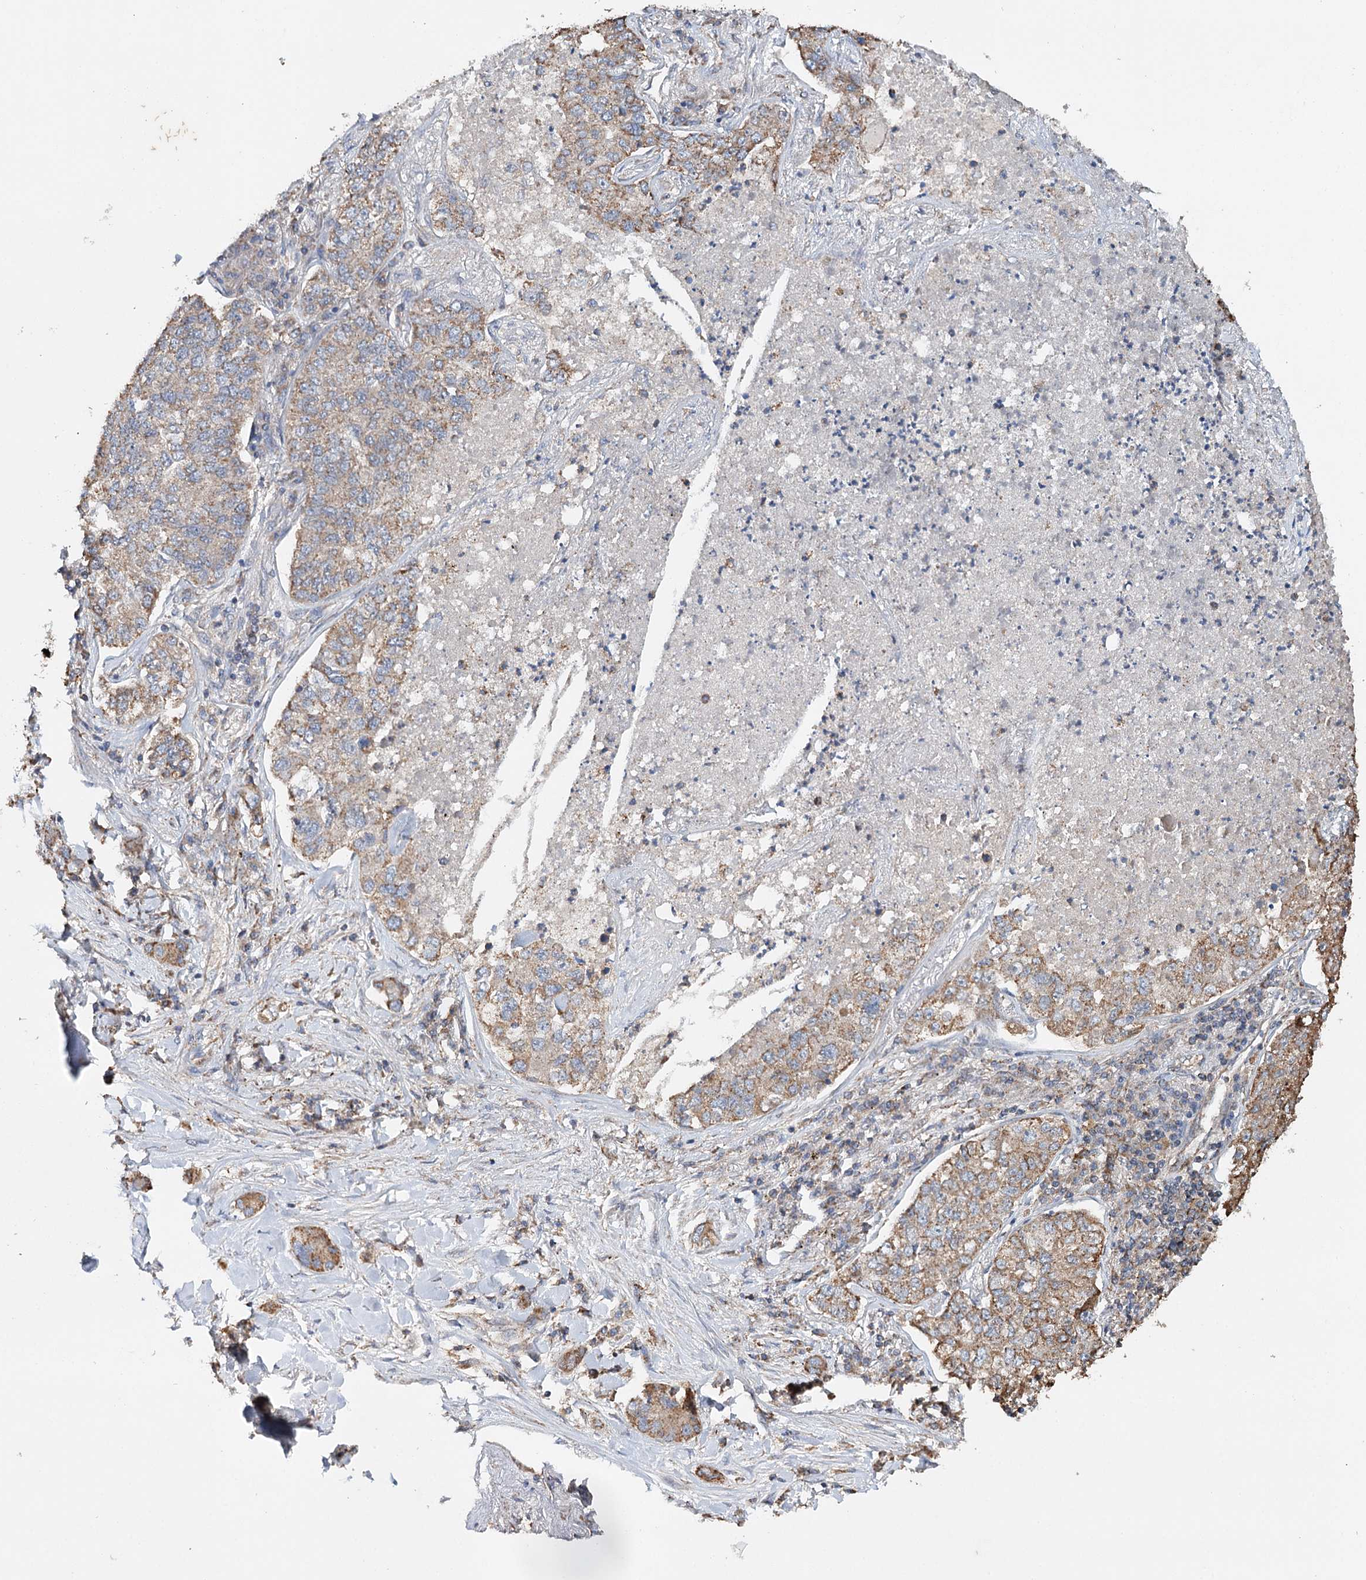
{"staining": {"intensity": "moderate", "quantity": ">75%", "location": "cytoplasmic/membranous"}, "tissue": "lung cancer", "cell_type": "Tumor cells", "image_type": "cancer", "snomed": [{"axis": "morphology", "description": "Adenocarcinoma, NOS"}, {"axis": "topography", "description": "Lung"}], "caption": "This micrograph shows IHC staining of human adenocarcinoma (lung), with medium moderate cytoplasmic/membranous staining in approximately >75% of tumor cells.", "gene": "PIK3CB", "patient": {"sex": "male", "age": 49}}